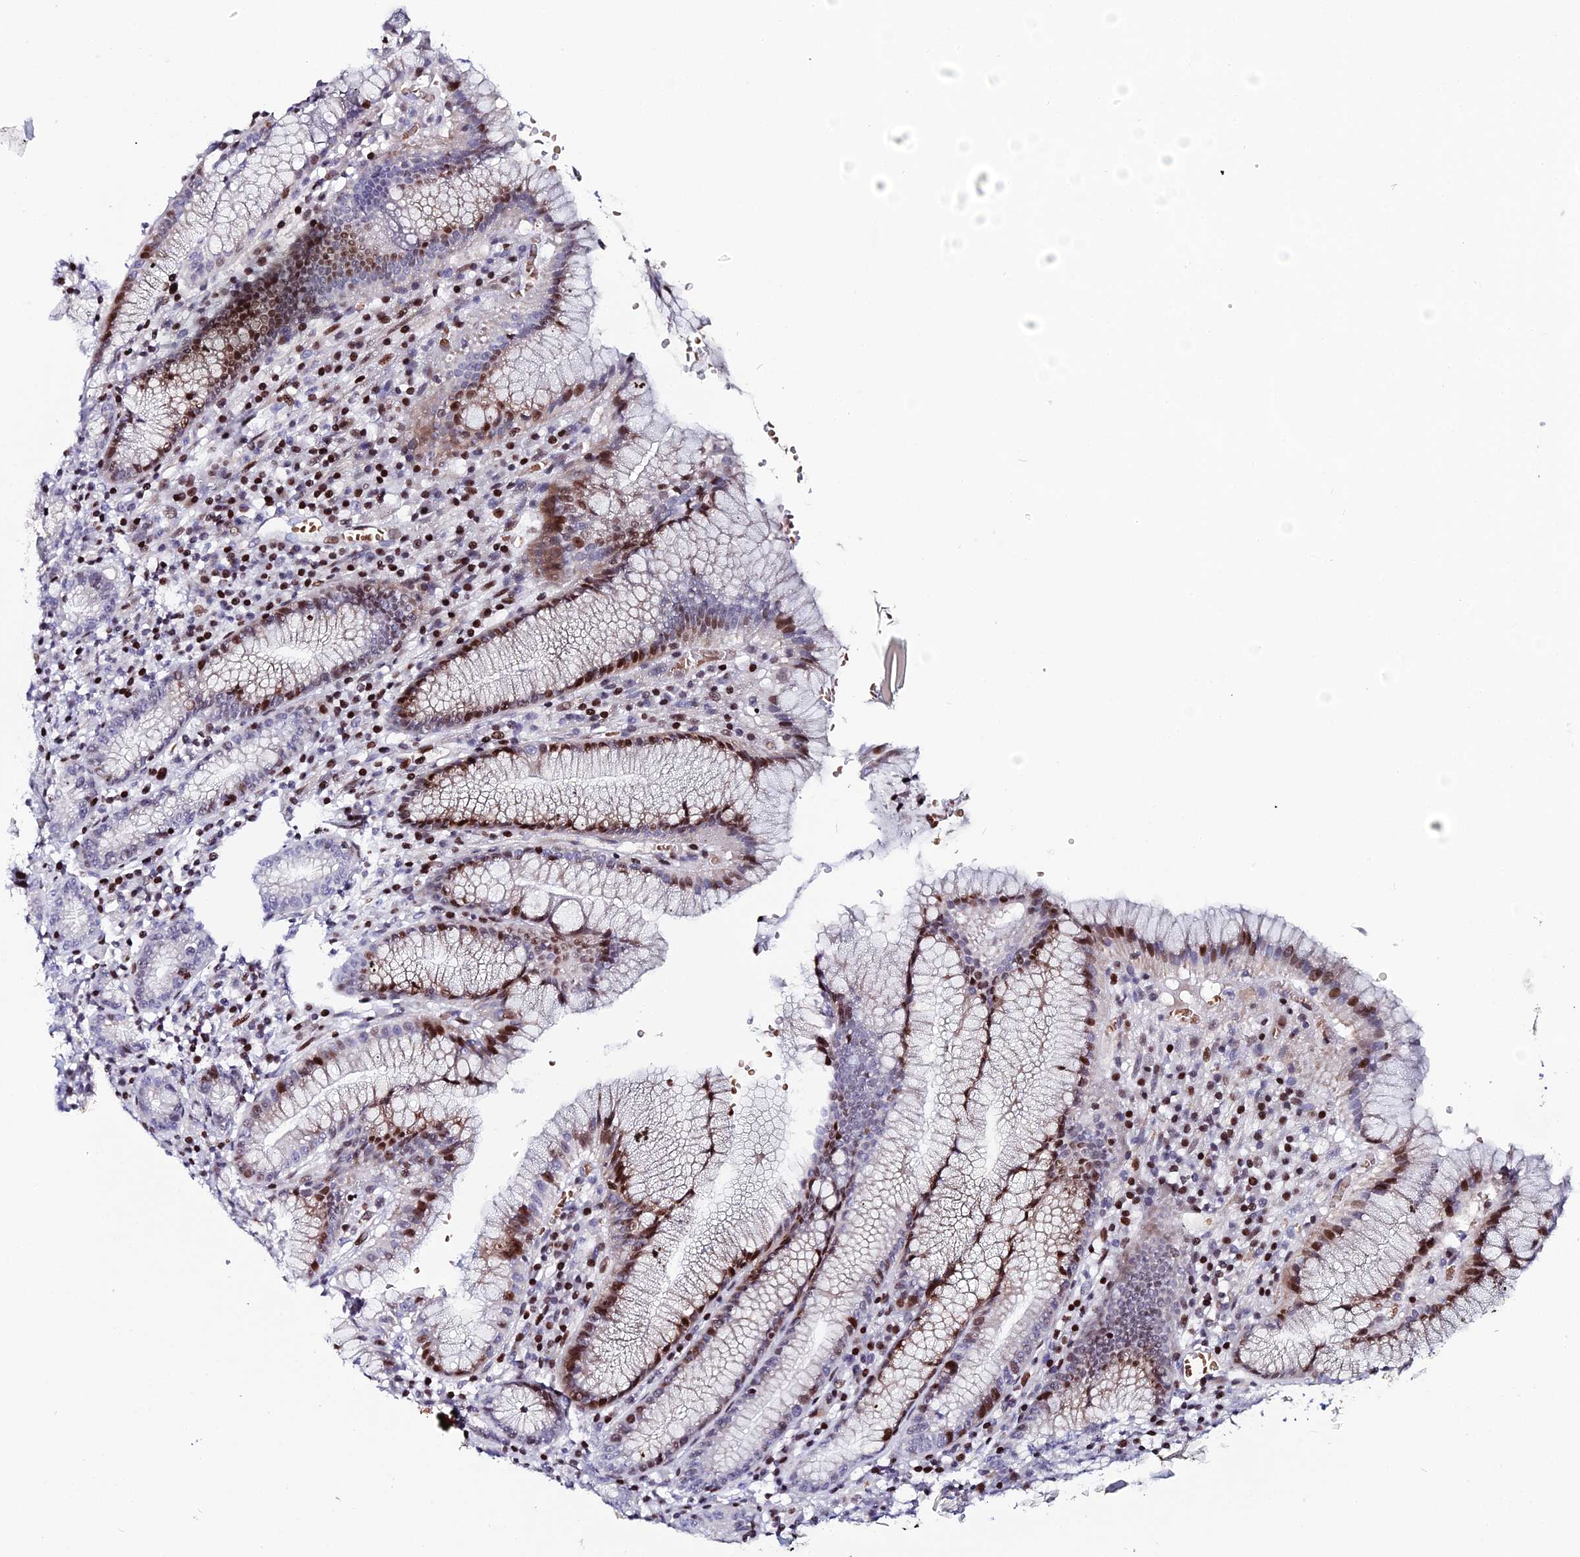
{"staining": {"intensity": "strong", "quantity": "25%-75%", "location": "nuclear"}, "tissue": "stomach", "cell_type": "Glandular cells", "image_type": "normal", "snomed": [{"axis": "morphology", "description": "Normal tissue, NOS"}, {"axis": "topography", "description": "Stomach"}], "caption": "Strong nuclear expression for a protein is identified in approximately 25%-75% of glandular cells of benign stomach using immunohistochemistry (IHC).", "gene": "MYNN", "patient": {"sex": "male", "age": 55}}